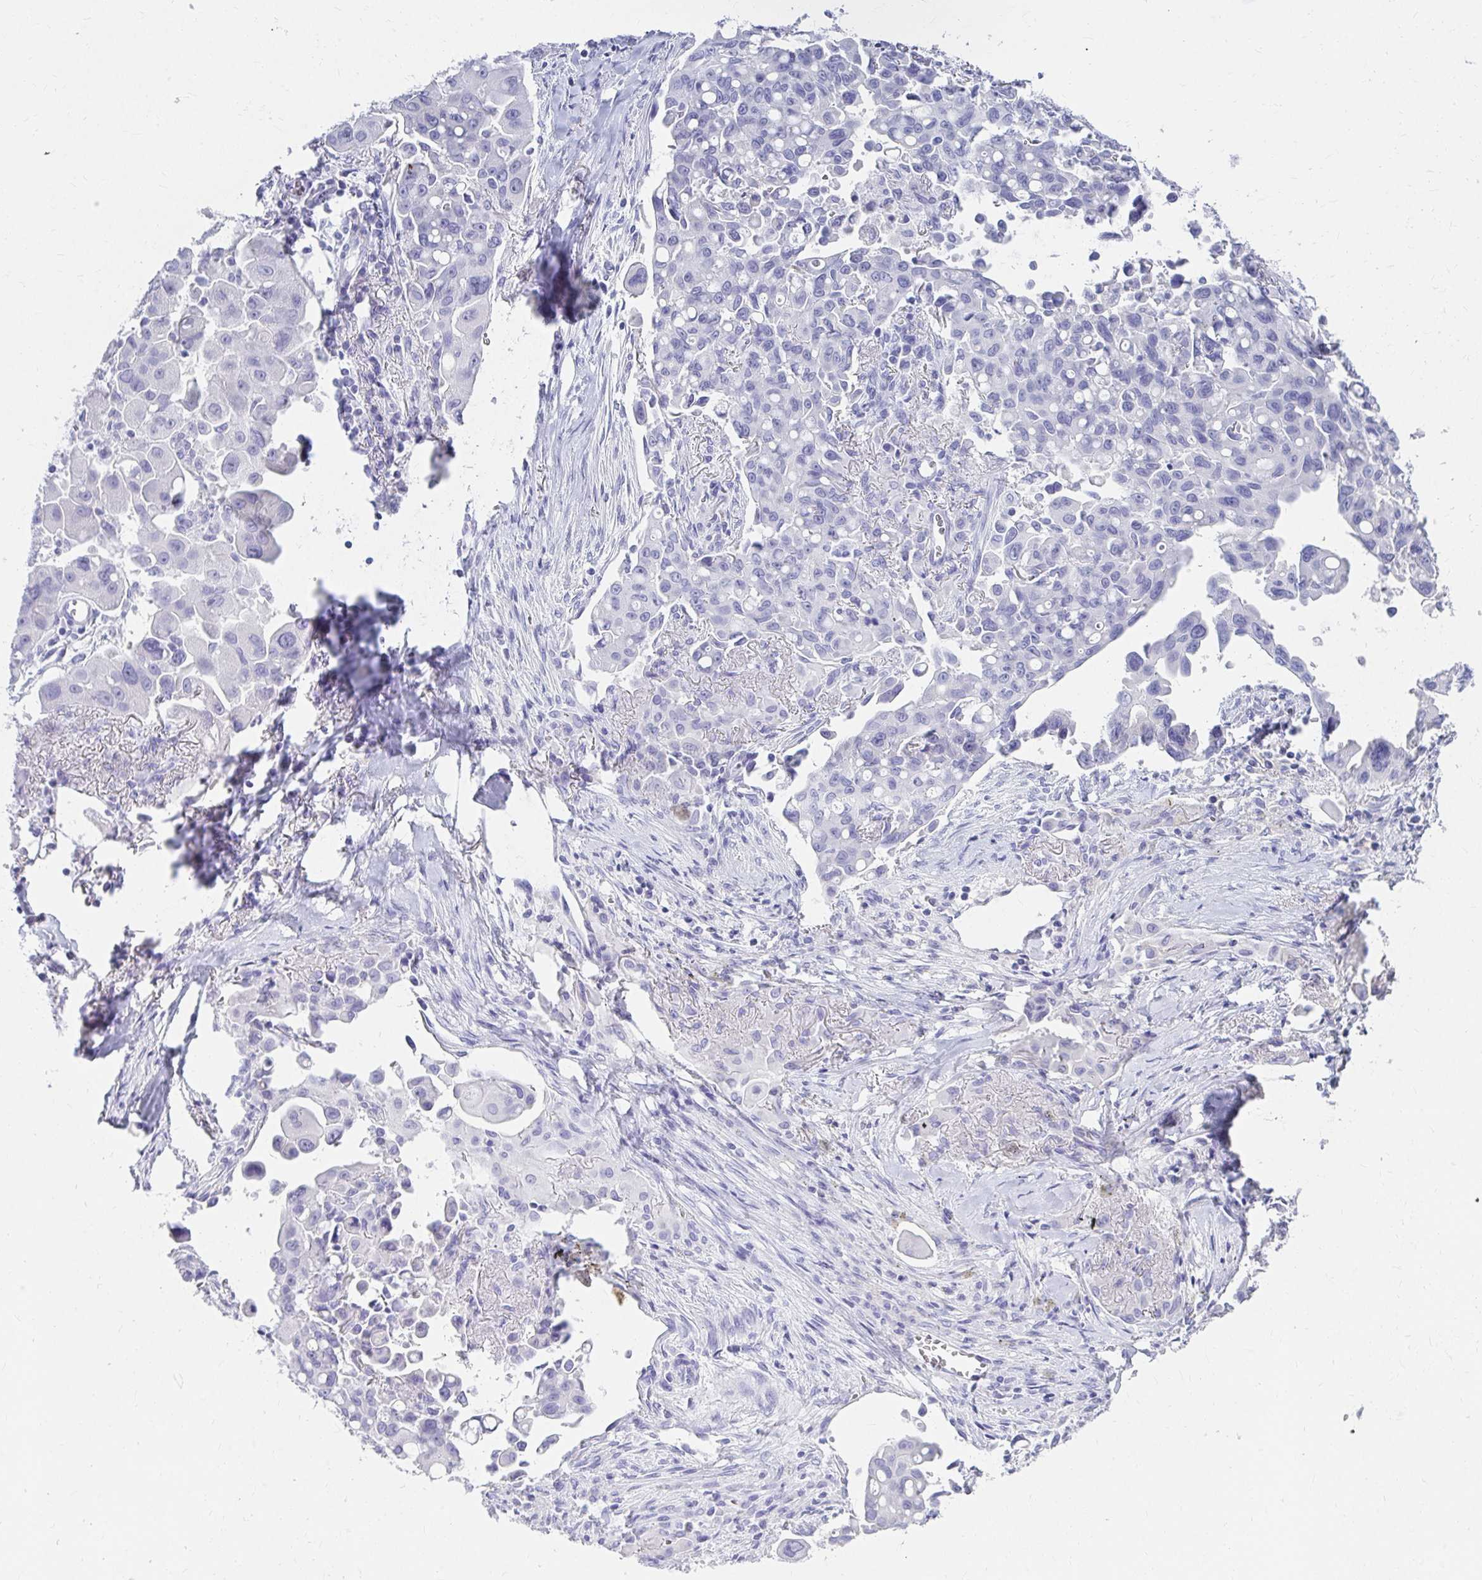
{"staining": {"intensity": "negative", "quantity": "none", "location": "none"}, "tissue": "lung cancer", "cell_type": "Tumor cells", "image_type": "cancer", "snomed": [{"axis": "morphology", "description": "Adenocarcinoma, NOS"}, {"axis": "topography", "description": "Lung"}], "caption": "Lung adenocarcinoma was stained to show a protein in brown. There is no significant positivity in tumor cells.", "gene": "DPEP3", "patient": {"sex": "male", "age": 68}}